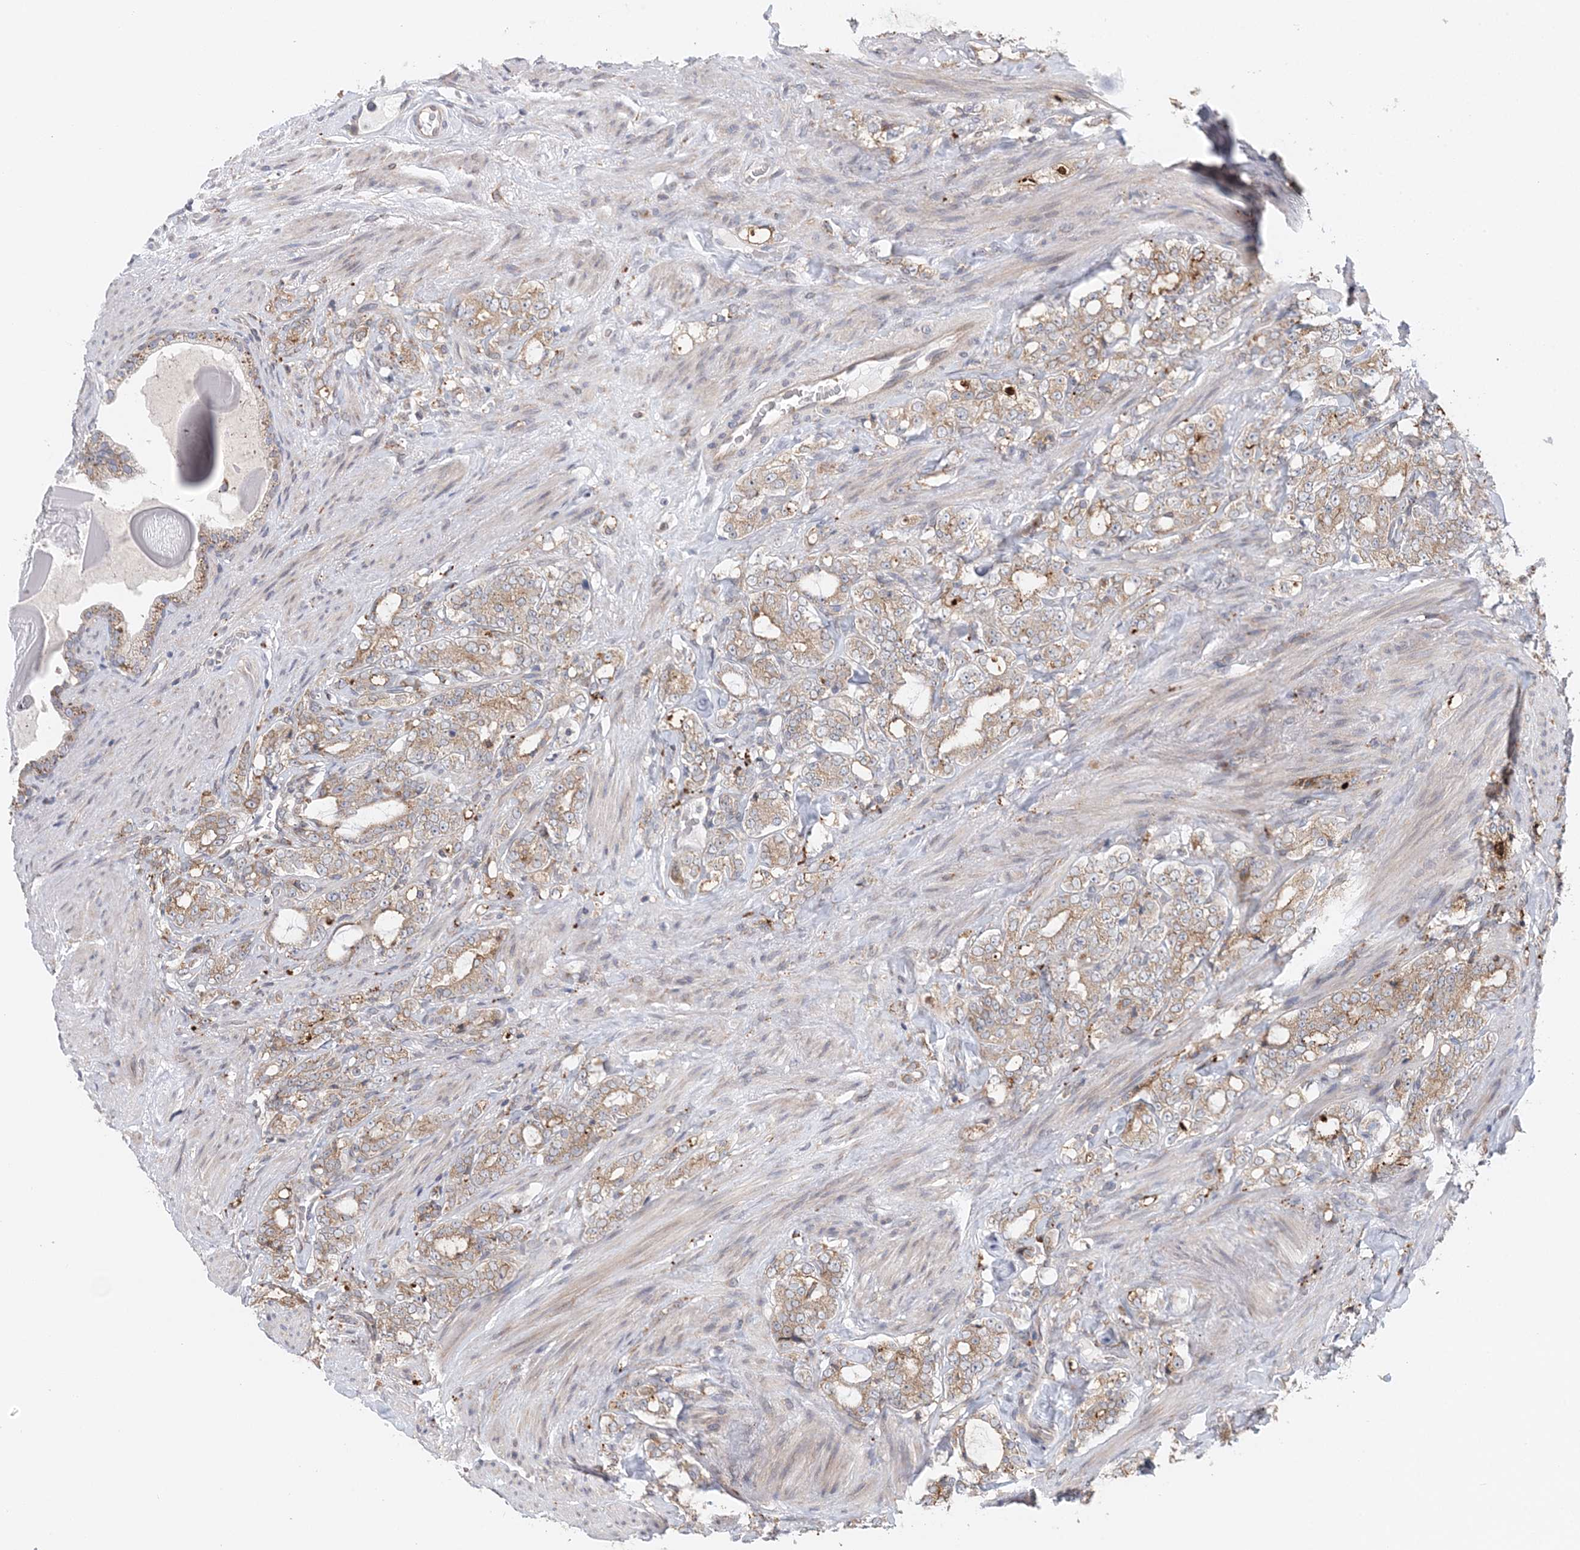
{"staining": {"intensity": "weak", "quantity": ">75%", "location": "cytoplasmic/membranous"}, "tissue": "prostate cancer", "cell_type": "Tumor cells", "image_type": "cancer", "snomed": [{"axis": "morphology", "description": "Adenocarcinoma, High grade"}, {"axis": "topography", "description": "Prostate"}], "caption": "Prostate cancer (adenocarcinoma (high-grade)) tissue shows weak cytoplasmic/membranous staining in about >75% of tumor cells, visualized by immunohistochemistry. The protein of interest is shown in brown color, while the nuclei are stained blue.", "gene": "PCYOX1L", "patient": {"sex": "male", "age": 64}}